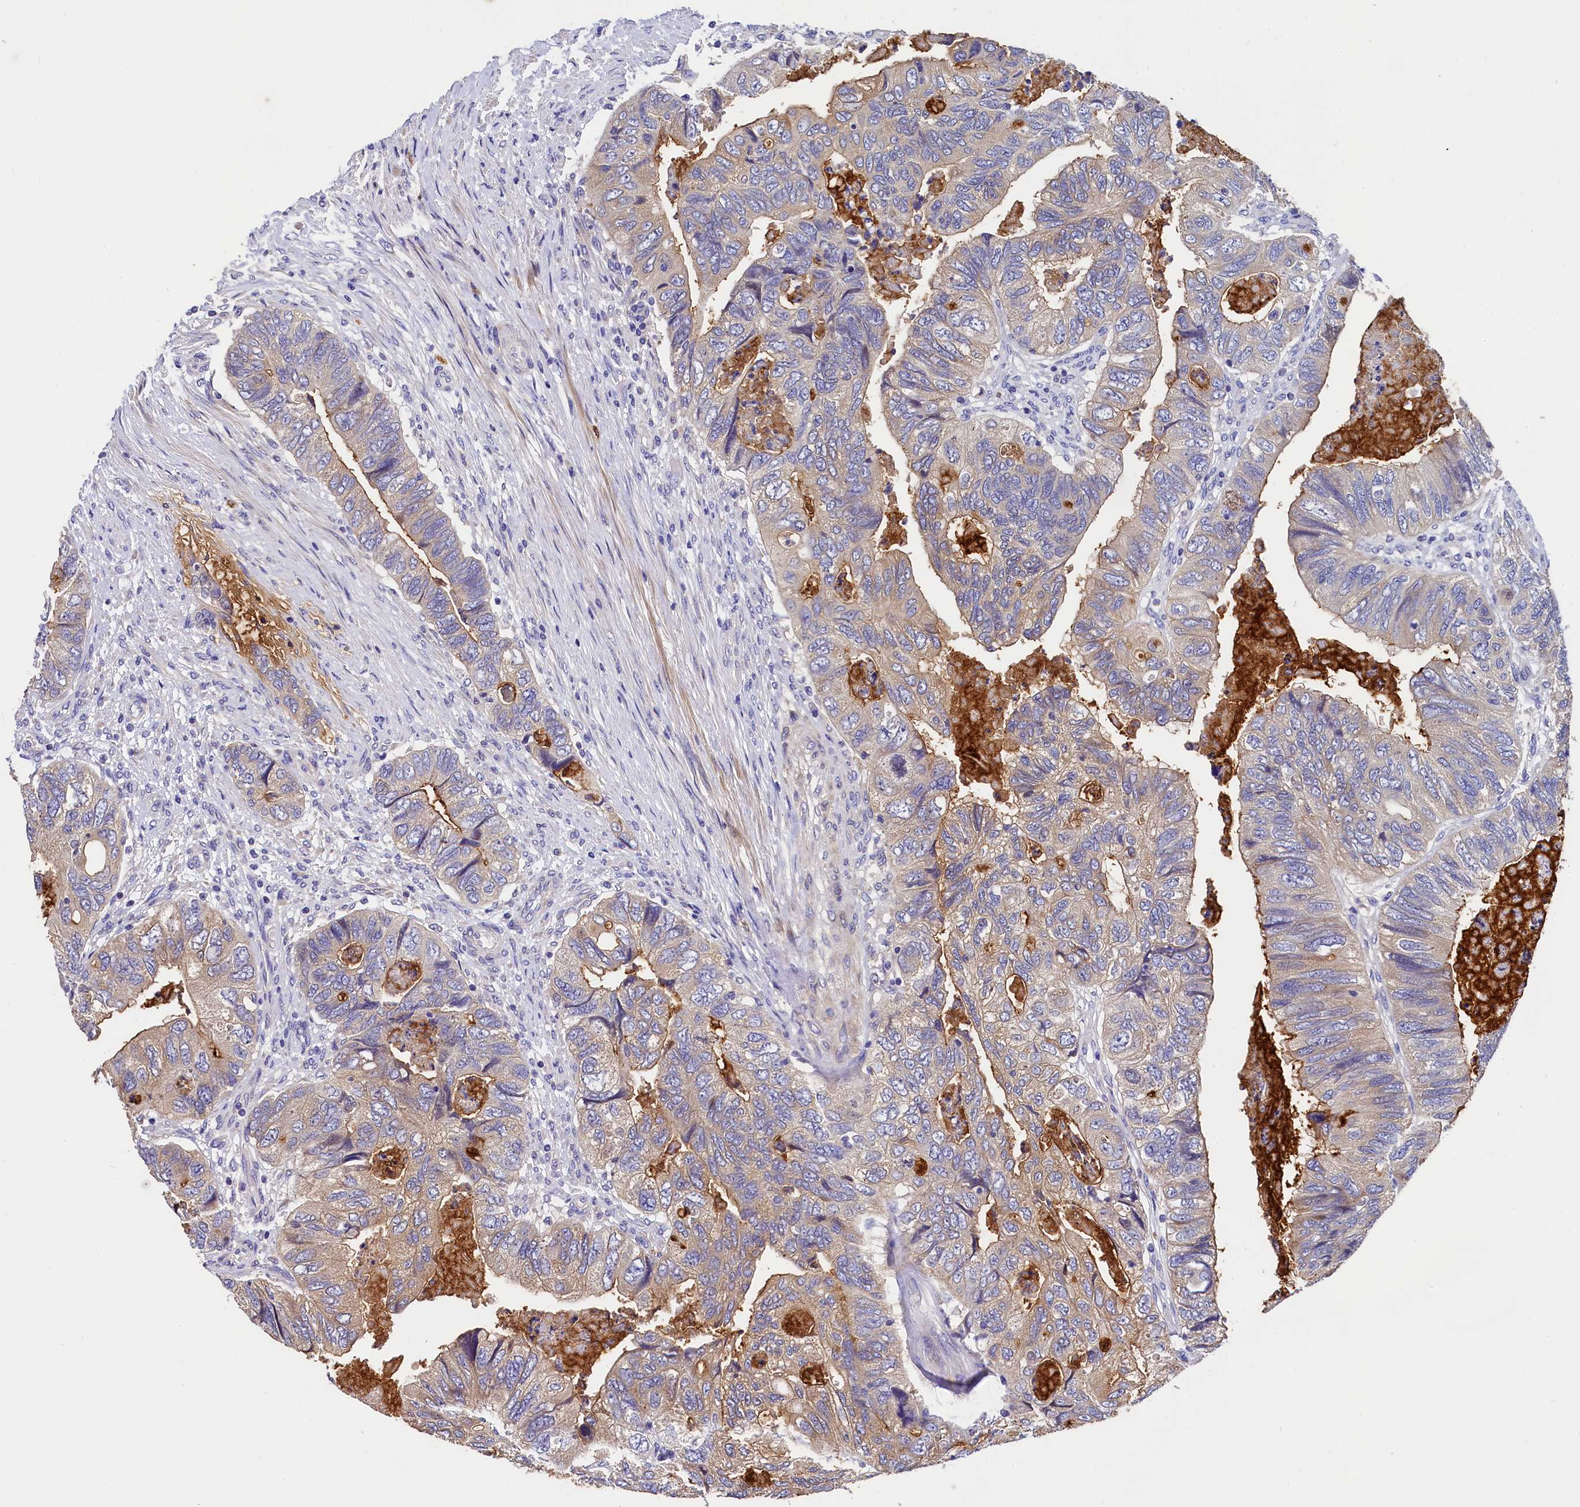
{"staining": {"intensity": "moderate", "quantity": "<25%", "location": "cytoplasmic/membranous"}, "tissue": "colorectal cancer", "cell_type": "Tumor cells", "image_type": "cancer", "snomed": [{"axis": "morphology", "description": "Adenocarcinoma, NOS"}, {"axis": "topography", "description": "Rectum"}], "caption": "Protein staining shows moderate cytoplasmic/membranous expression in approximately <25% of tumor cells in colorectal cancer. (IHC, brightfield microscopy, high magnification).", "gene": "EPS8L2", "patient": {"sex": "male", "age": 63}}